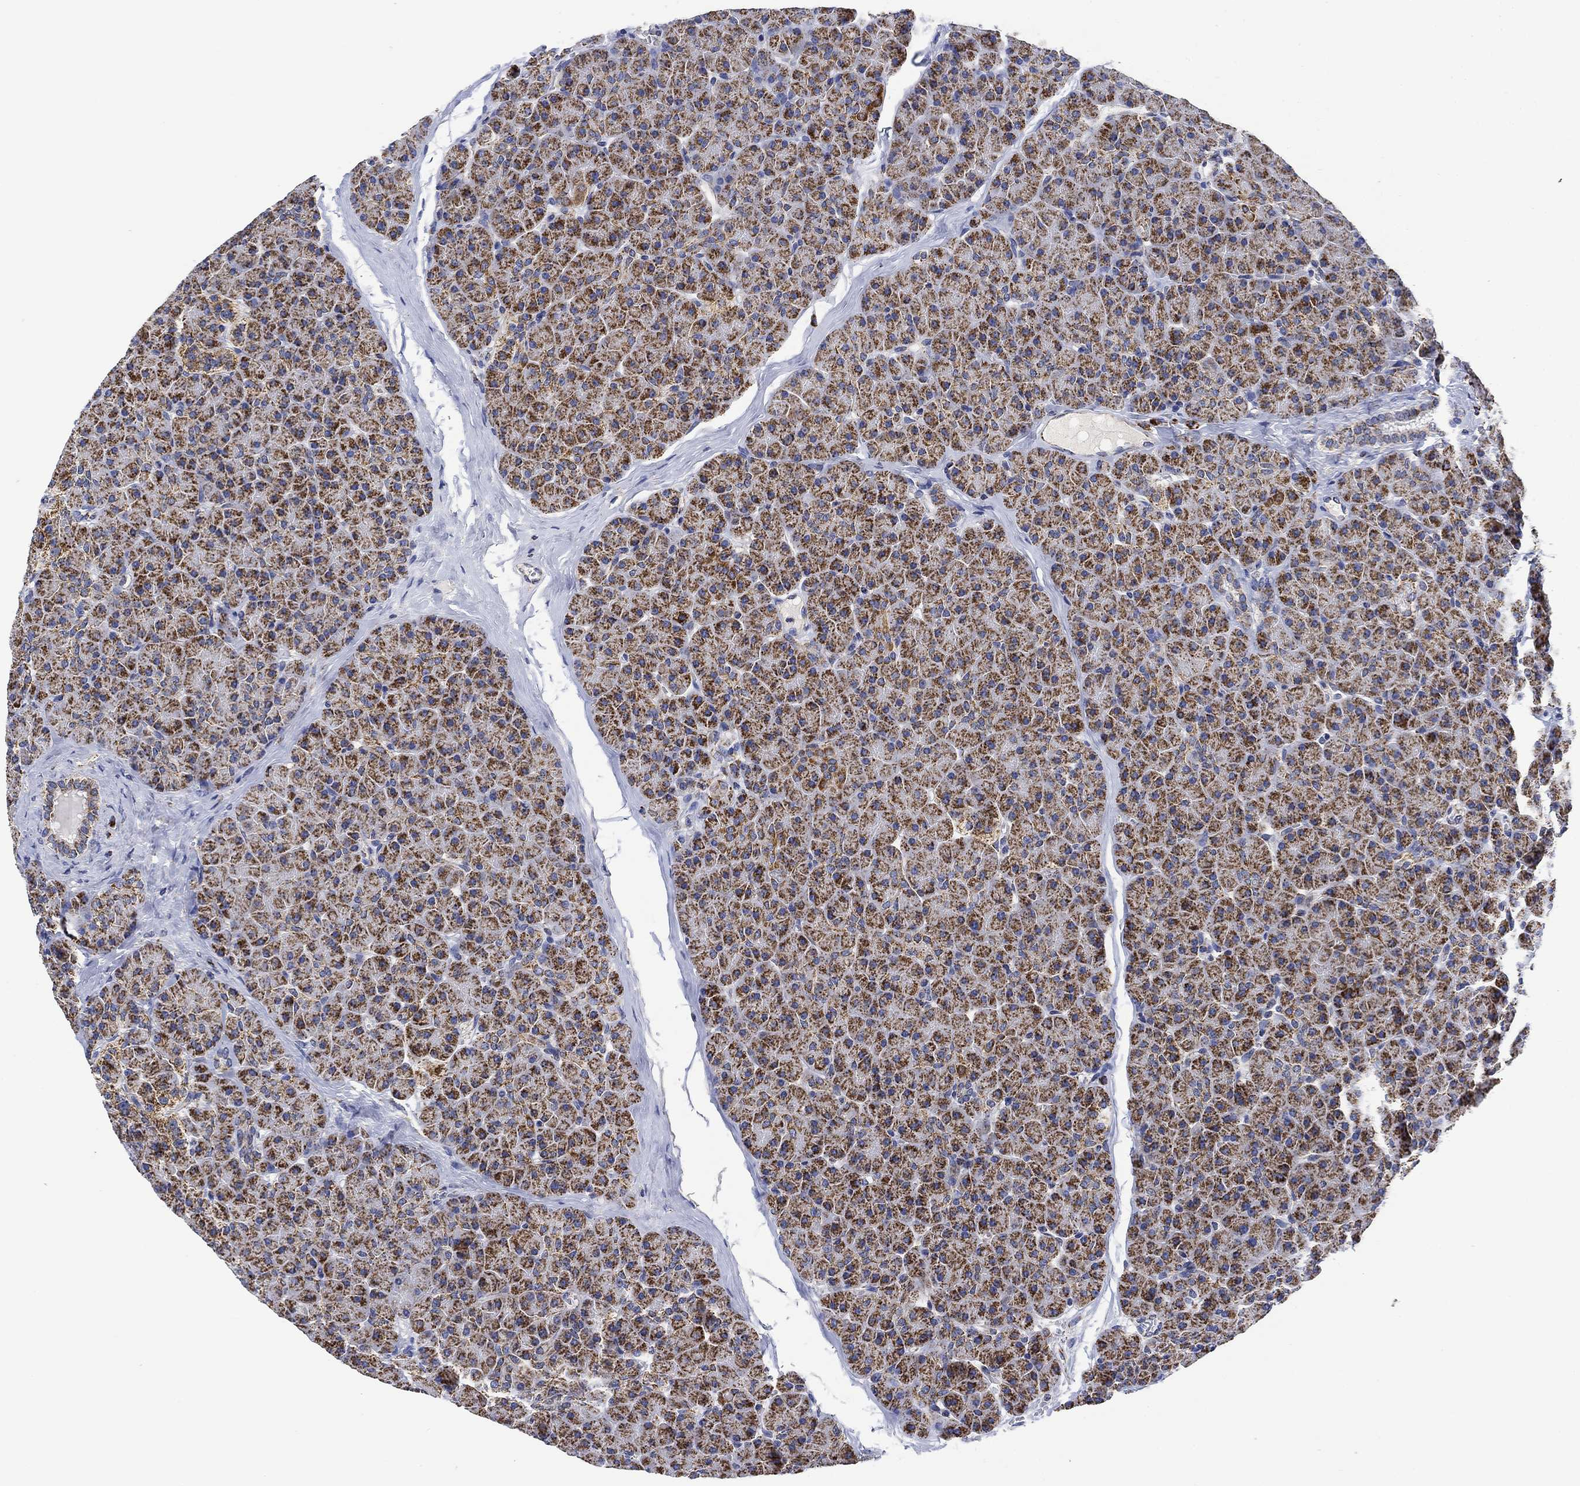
{"staining": {"intensity": "strong", "quantity": ">75%", "location": "cytoplasmic/membranous"}, "tissue": "pancreas", "cell_type": "Exocrine glandular cells", "image_type": "normal", "snomed": [{"axis": "morphology", "description": "Normal tissue, NOS"}, {"axis": "topography", "description": "Pancreas"}], "caption": "Exocrine glandular cells show high levels of strong cytoplasmic/membranous staining in about >75% of cells in unremarkable human pancreas.", "gene": "NDUFS3", "patient": {"sex": "female", "age": 44}}